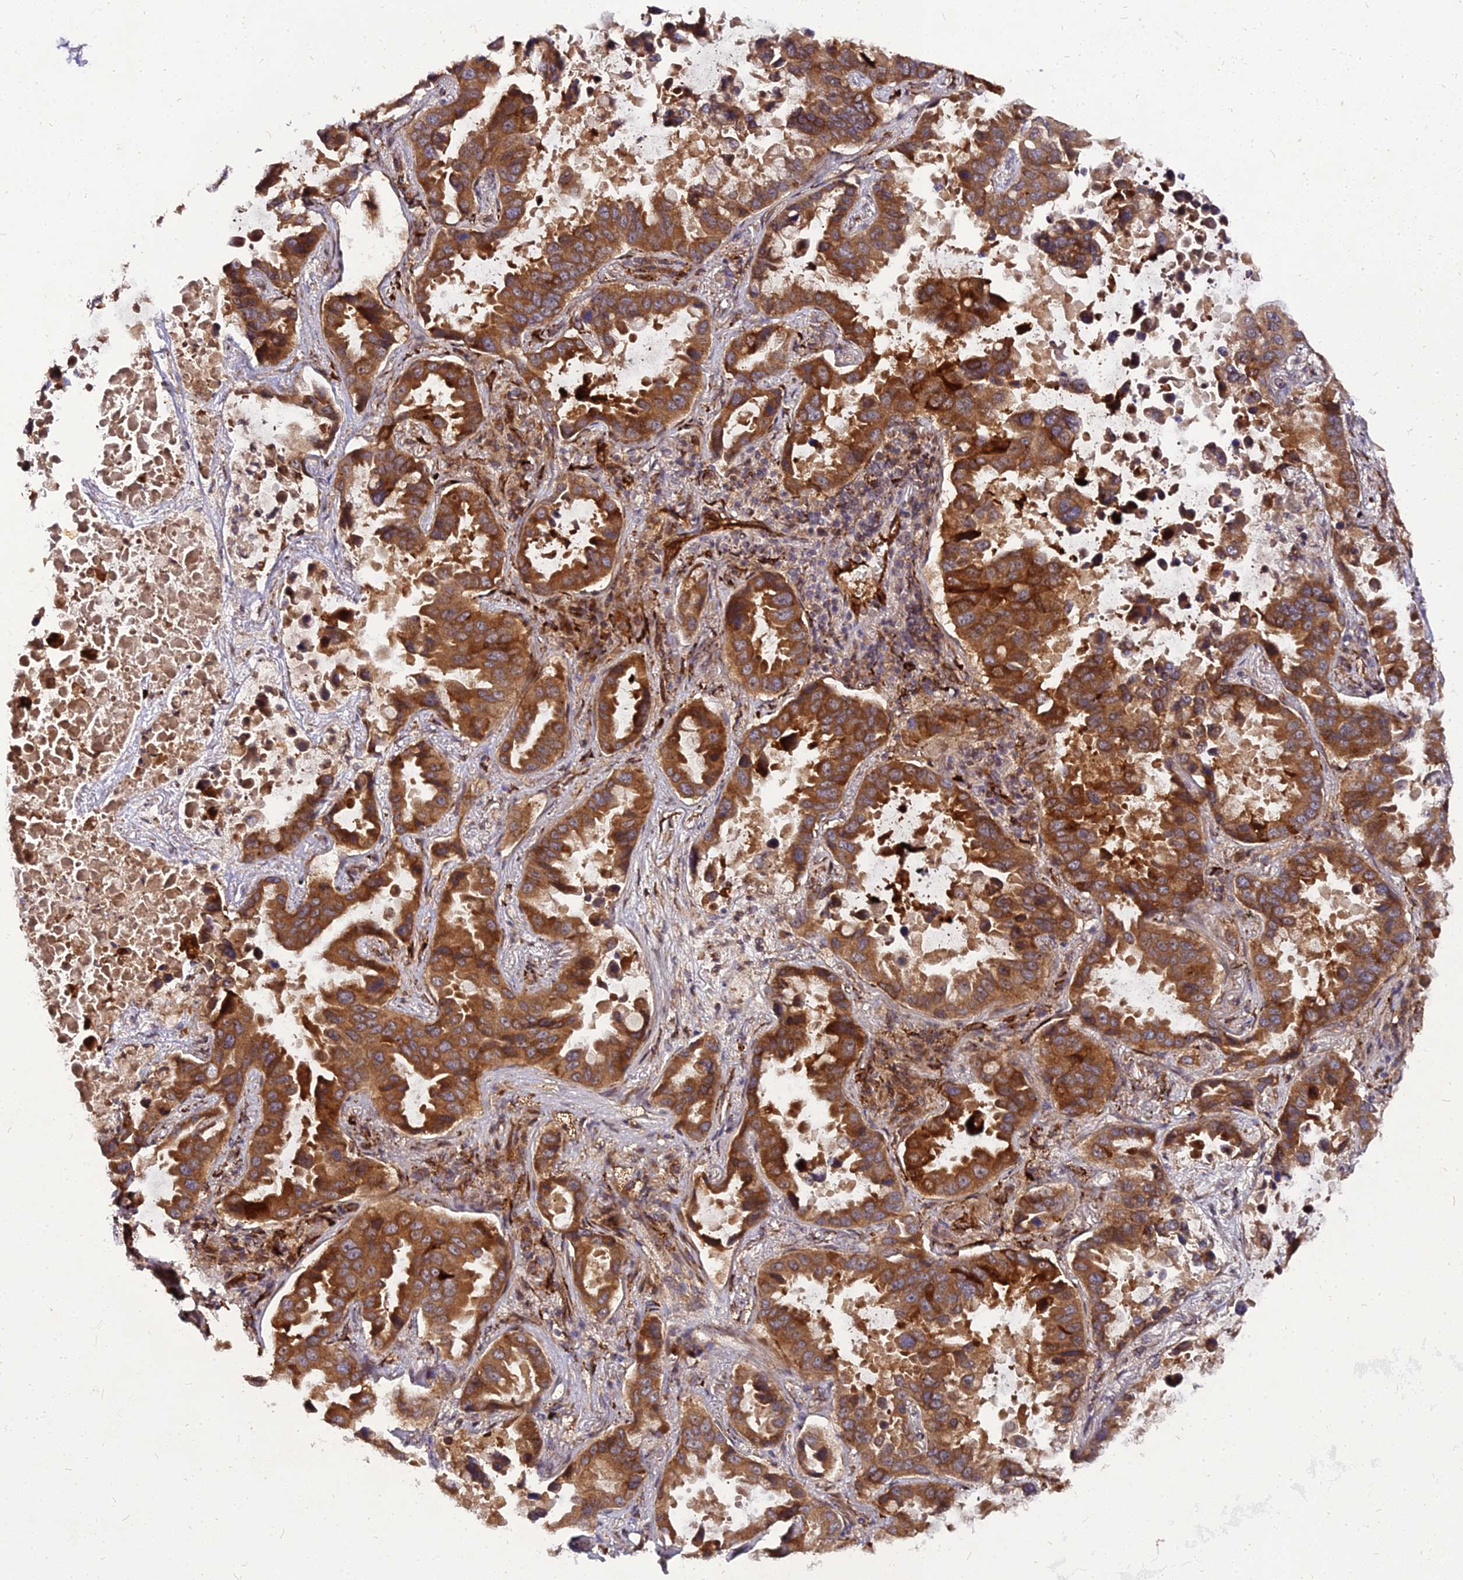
{"staining": {"intensity": "strong", "quantity": ">75%", "location": "cytoplasmic/membranous"}, "tissue": "lung cancer", "cell_type": "Tumor cells", "image_type": "cancer", "snomed": [{"axis": "morphology", "description": "Adenocarcinoma, NOS"}, {"axis": "topography", "description": "Lung"}], "caption": "There is high levels of strong cytoplasmic/membranous expression in tumor cells of adenocarcinoma (lung), as demonstrated by immunohistochemical staining (brown color).", "gene": "PDE4D", "patient": {"sex": "male", "age": 64}}